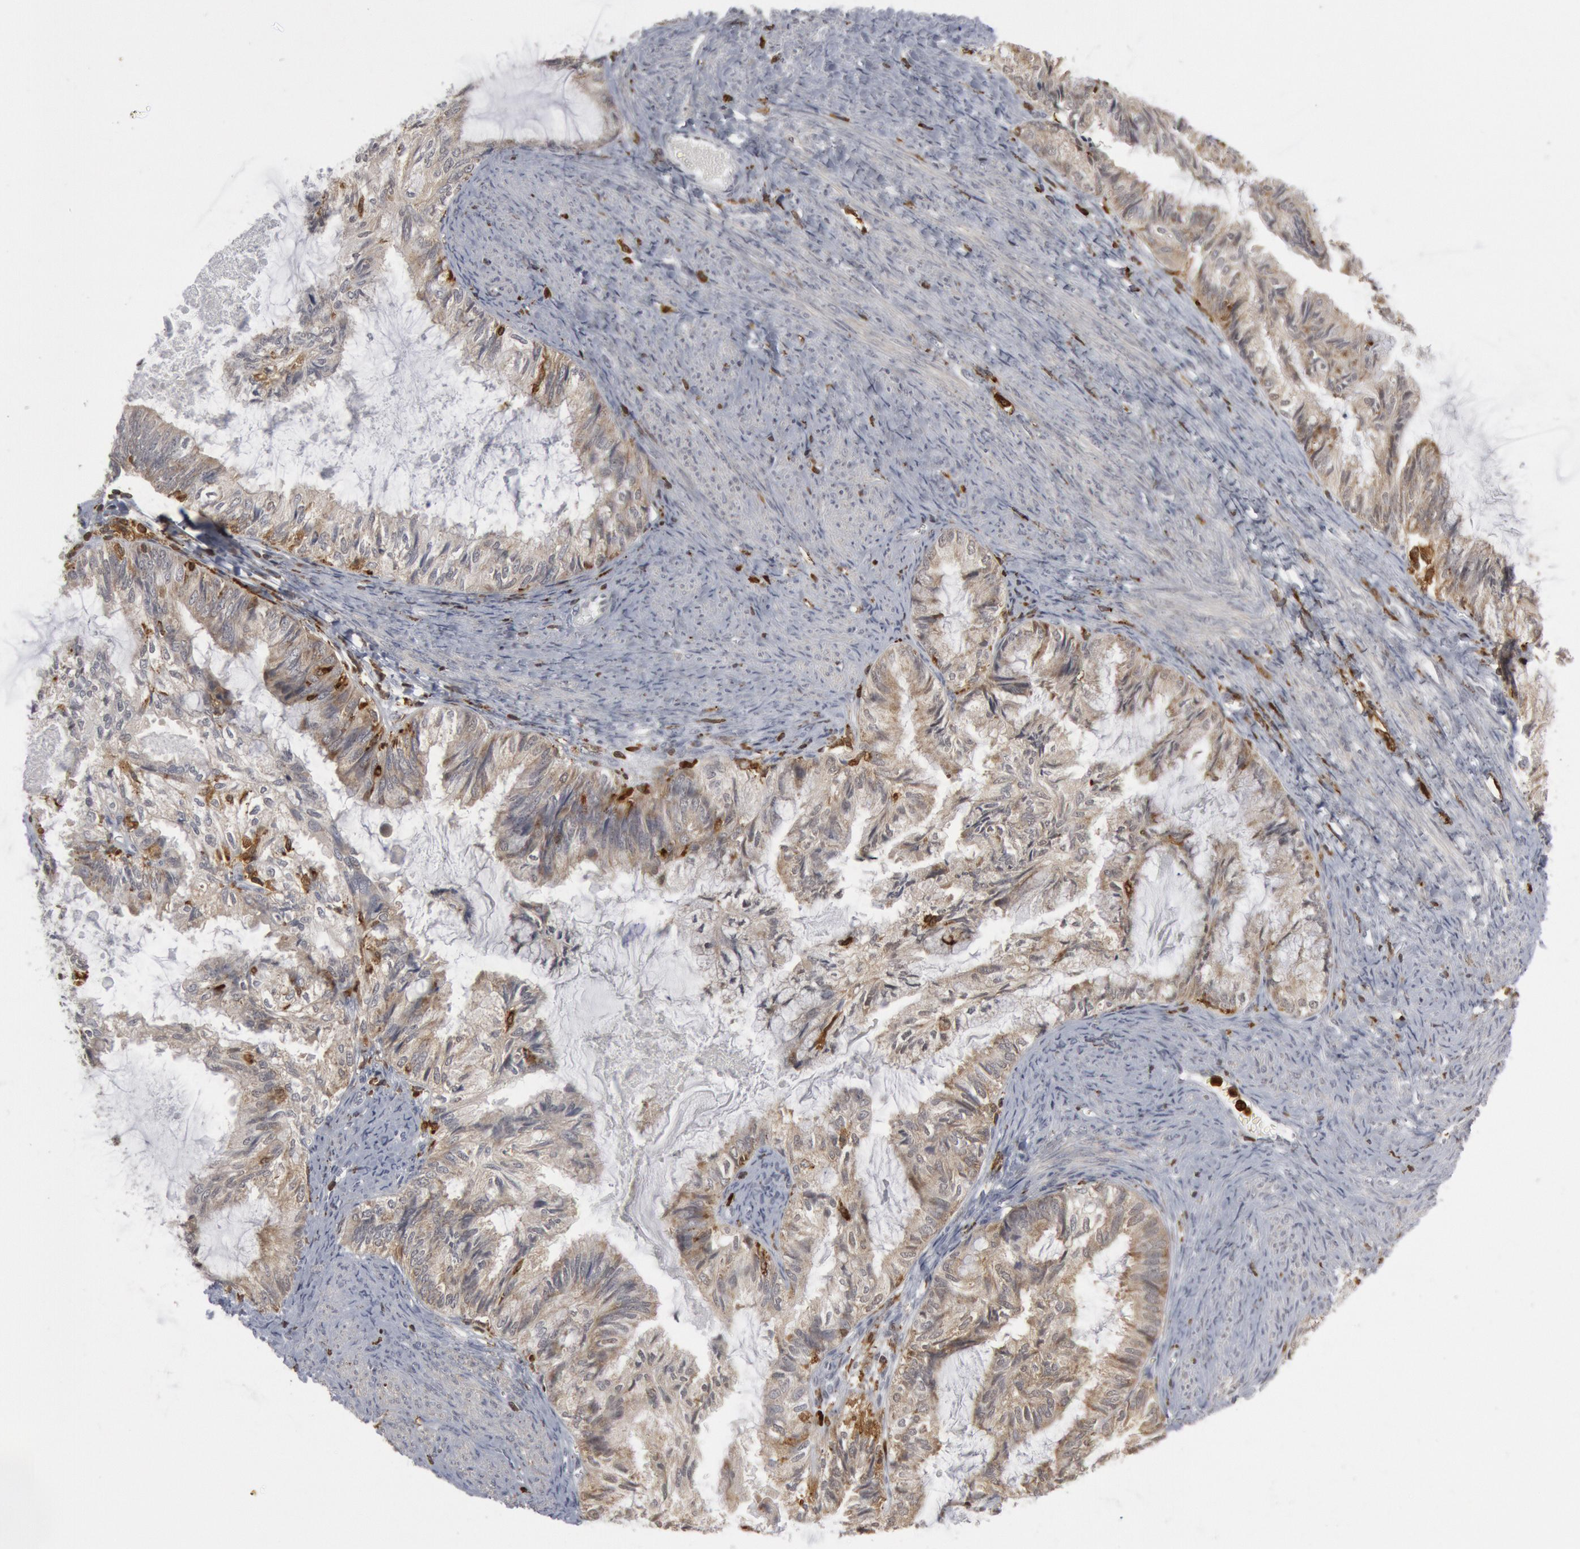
{"staining": {"intensity": "weak", "quantity": "25%-75%", "location": "cytoplasmic/membranous"}, "tissue": "endometrial cancer", "cell_type": "Tumor cells", "image_type": "cancer", "snomed": [{"axis": "morphology", "description": "Adenocarcinoma, NOS"}, {"axis": "topography", "description": "Endometrium"}], "caption": "A micrograph of human endometrial cancer stained for a protein shows weak cytoplasmic/membranous brown staining in tumor cells. (Brightfield microscopy of DAB IHC at high magnification).", "gene": "PTPN6", "patient": {"sex": "female", "age": 86}}